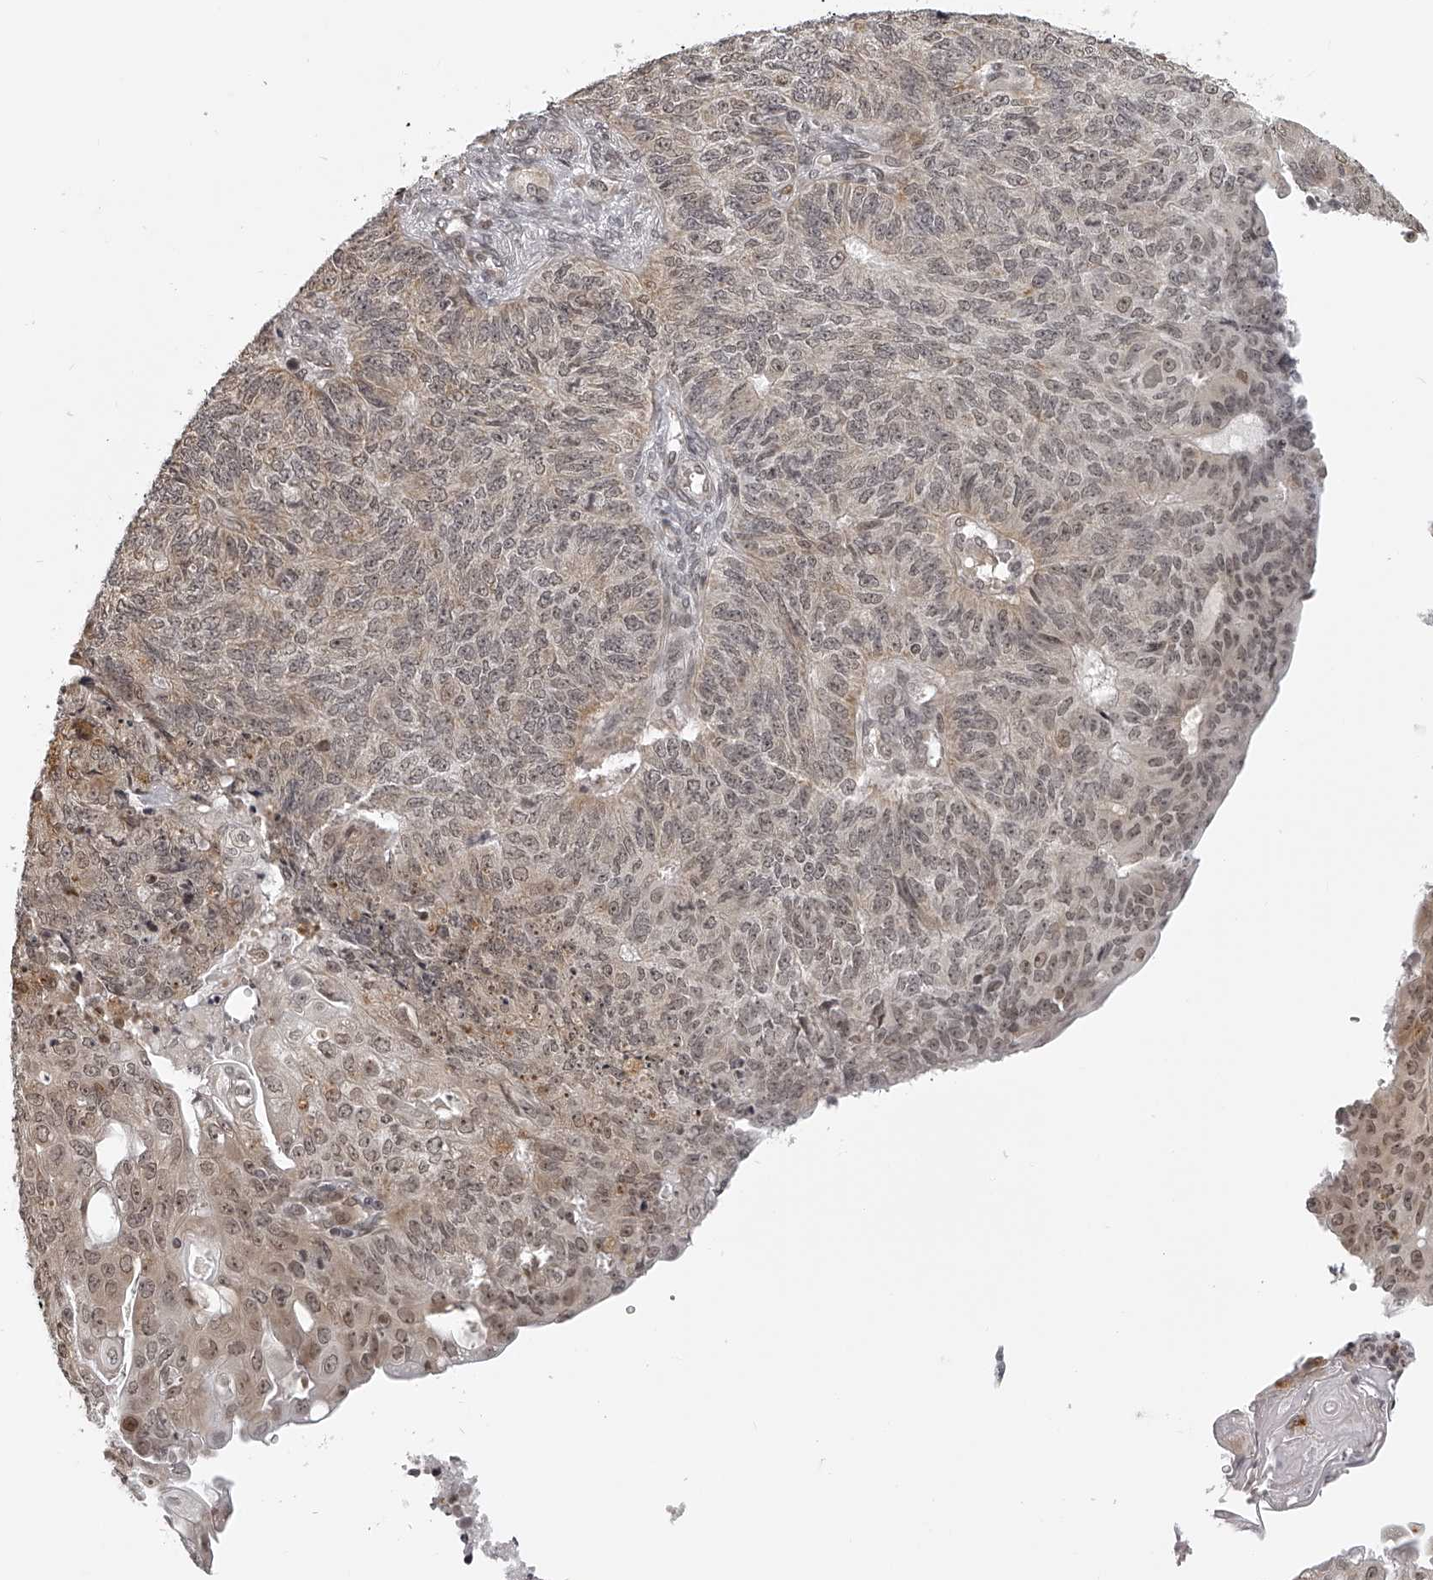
{"staining": {"intensity": "weak", "quantity": ">75%", "location": "cytoplasmic/membranous,nuclear"}, "tissue": "endometrial cancer", "cell_type": "Tumor cells", "image_type": "cancer", "snomed": [{"axis": "morphology", "description": "Adenocarcinoma, NOS"}, {"axis": "topography", "description": "Endometrium"}], "caption": "Immunohistochemistry of human endometrial adenocarcinoma displays low levels of weak cytoplasmic/membranous and nuclear staining in approximately >75% of tumor cells.", "gene": "ODF2L", "patient": {"sex": "female", "age": 32}}